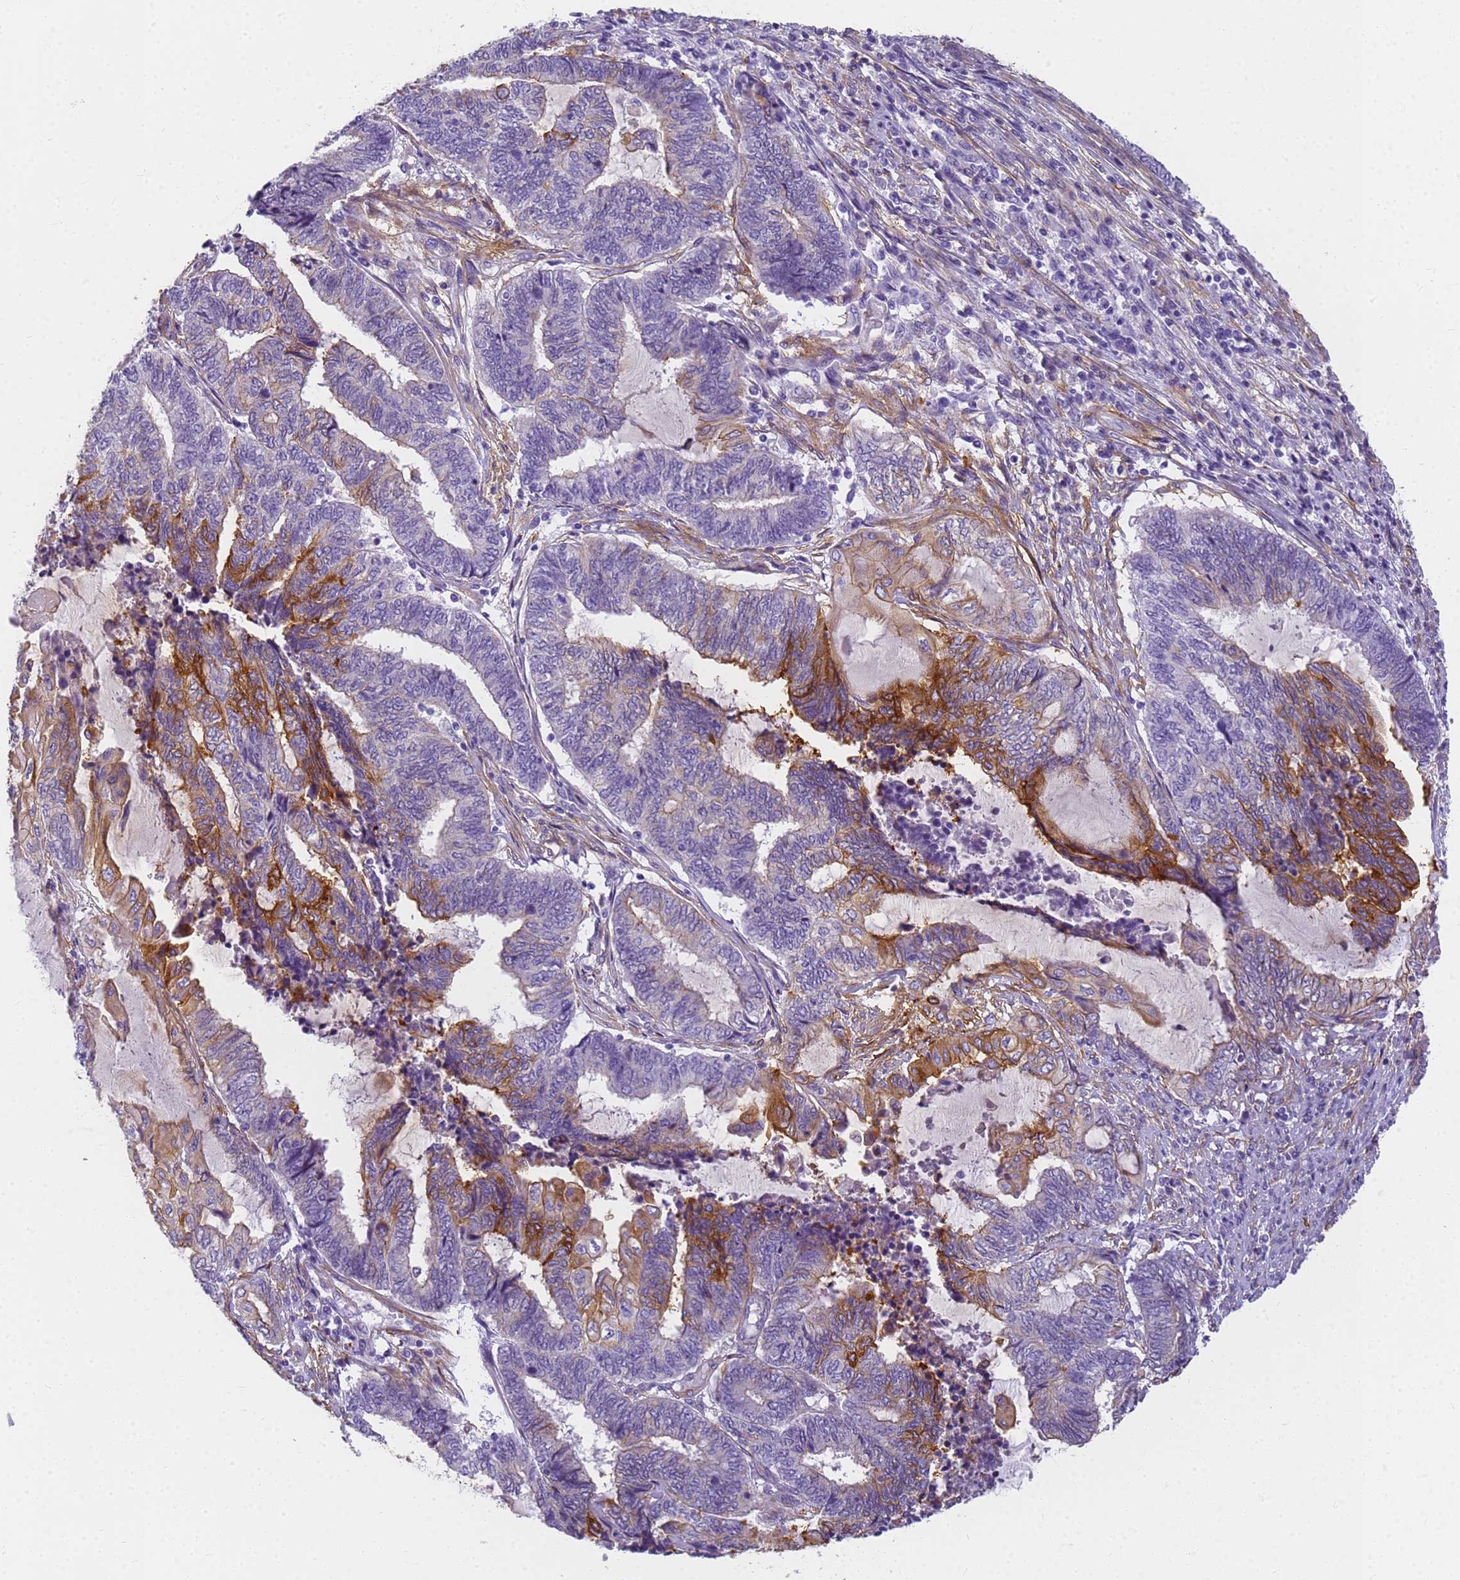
{"staining": {"intensity": "strong", "quantity": "25%-75%", "location": "cytoplasmic/membranous"}, "tissue": "endometrial cancer", "cell_type": "Tumor cells", "image_type": "cancer", "snomed": [{"axis": "morphology", "description": "Adenocarcinoma, NOS"}, {"axis": "topography", "description": "Uterus"}, {"axis": "topography", "description": "Endometrium"}], "caption": "Immunohistochemical staining of human endometrial adenocarcinoma displays strong cytoplasmic/membranous protein staining in approximately 25%-75% of tumor cells.", "gene": "MVB12A", "patient": {"sex": "female", "age": 70}}